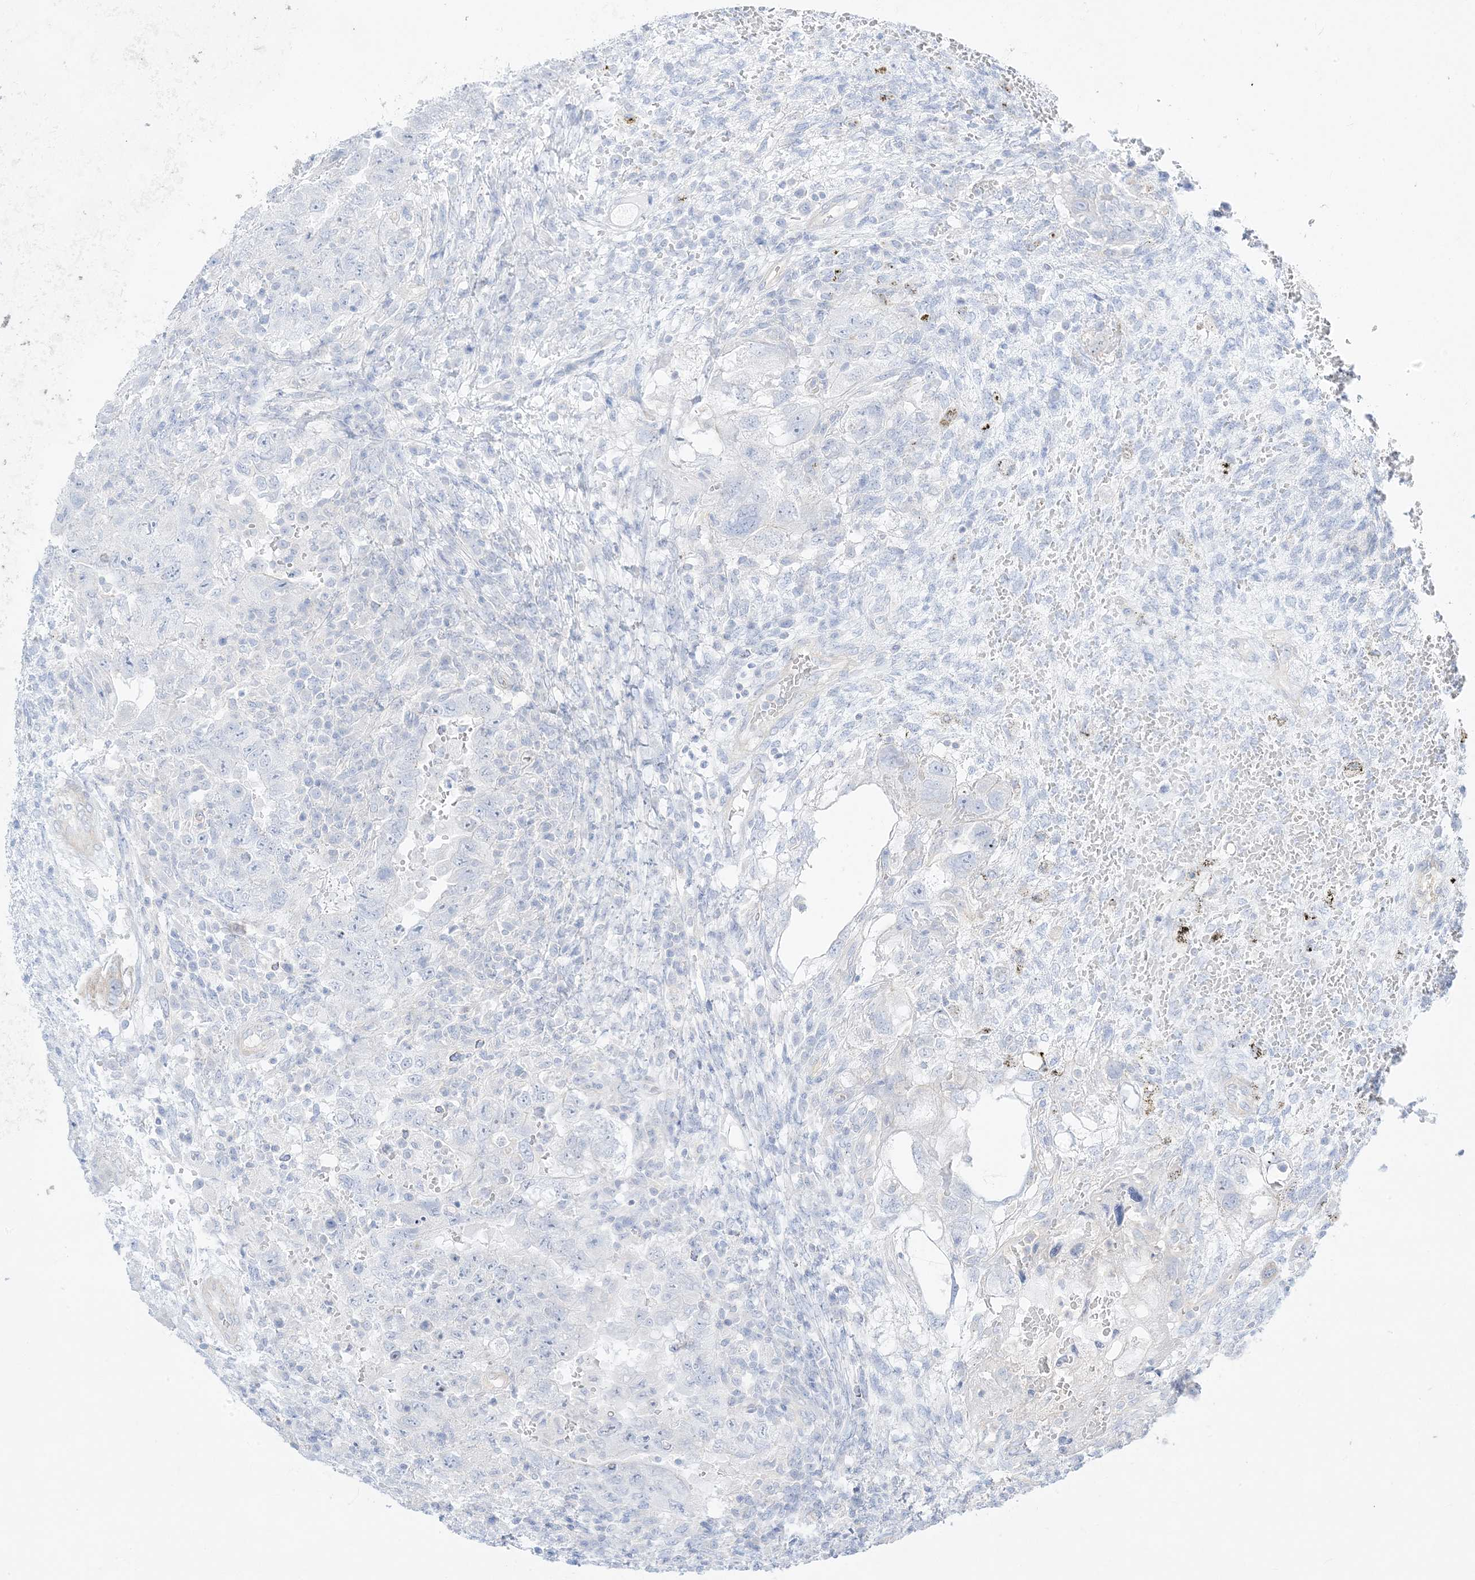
{"staining": {"intensity": "negative", "quantity": "none", "location": "none"}, "tissue": "testis cancer", "cell_type": "Tumor cells", "image_type": "cancer", "snomed": [{"axis": "morphology", "description": "Carcinoma, Embryonal, NOS"}, {"axis": "topography", "description": "Testis"}], "caption": "High magnification brightfield microscopy of testis cancer stained with DAB (3,3'-diaminobenzidine) (brown) and counterstained with hematoxylin (blue): tumor cells show no significant staining. (DAB immunohistochemistry with hematoxylin counter stain).", "gene": "ARHGEF9", "patient": {"sex": "male", "age": 26}}